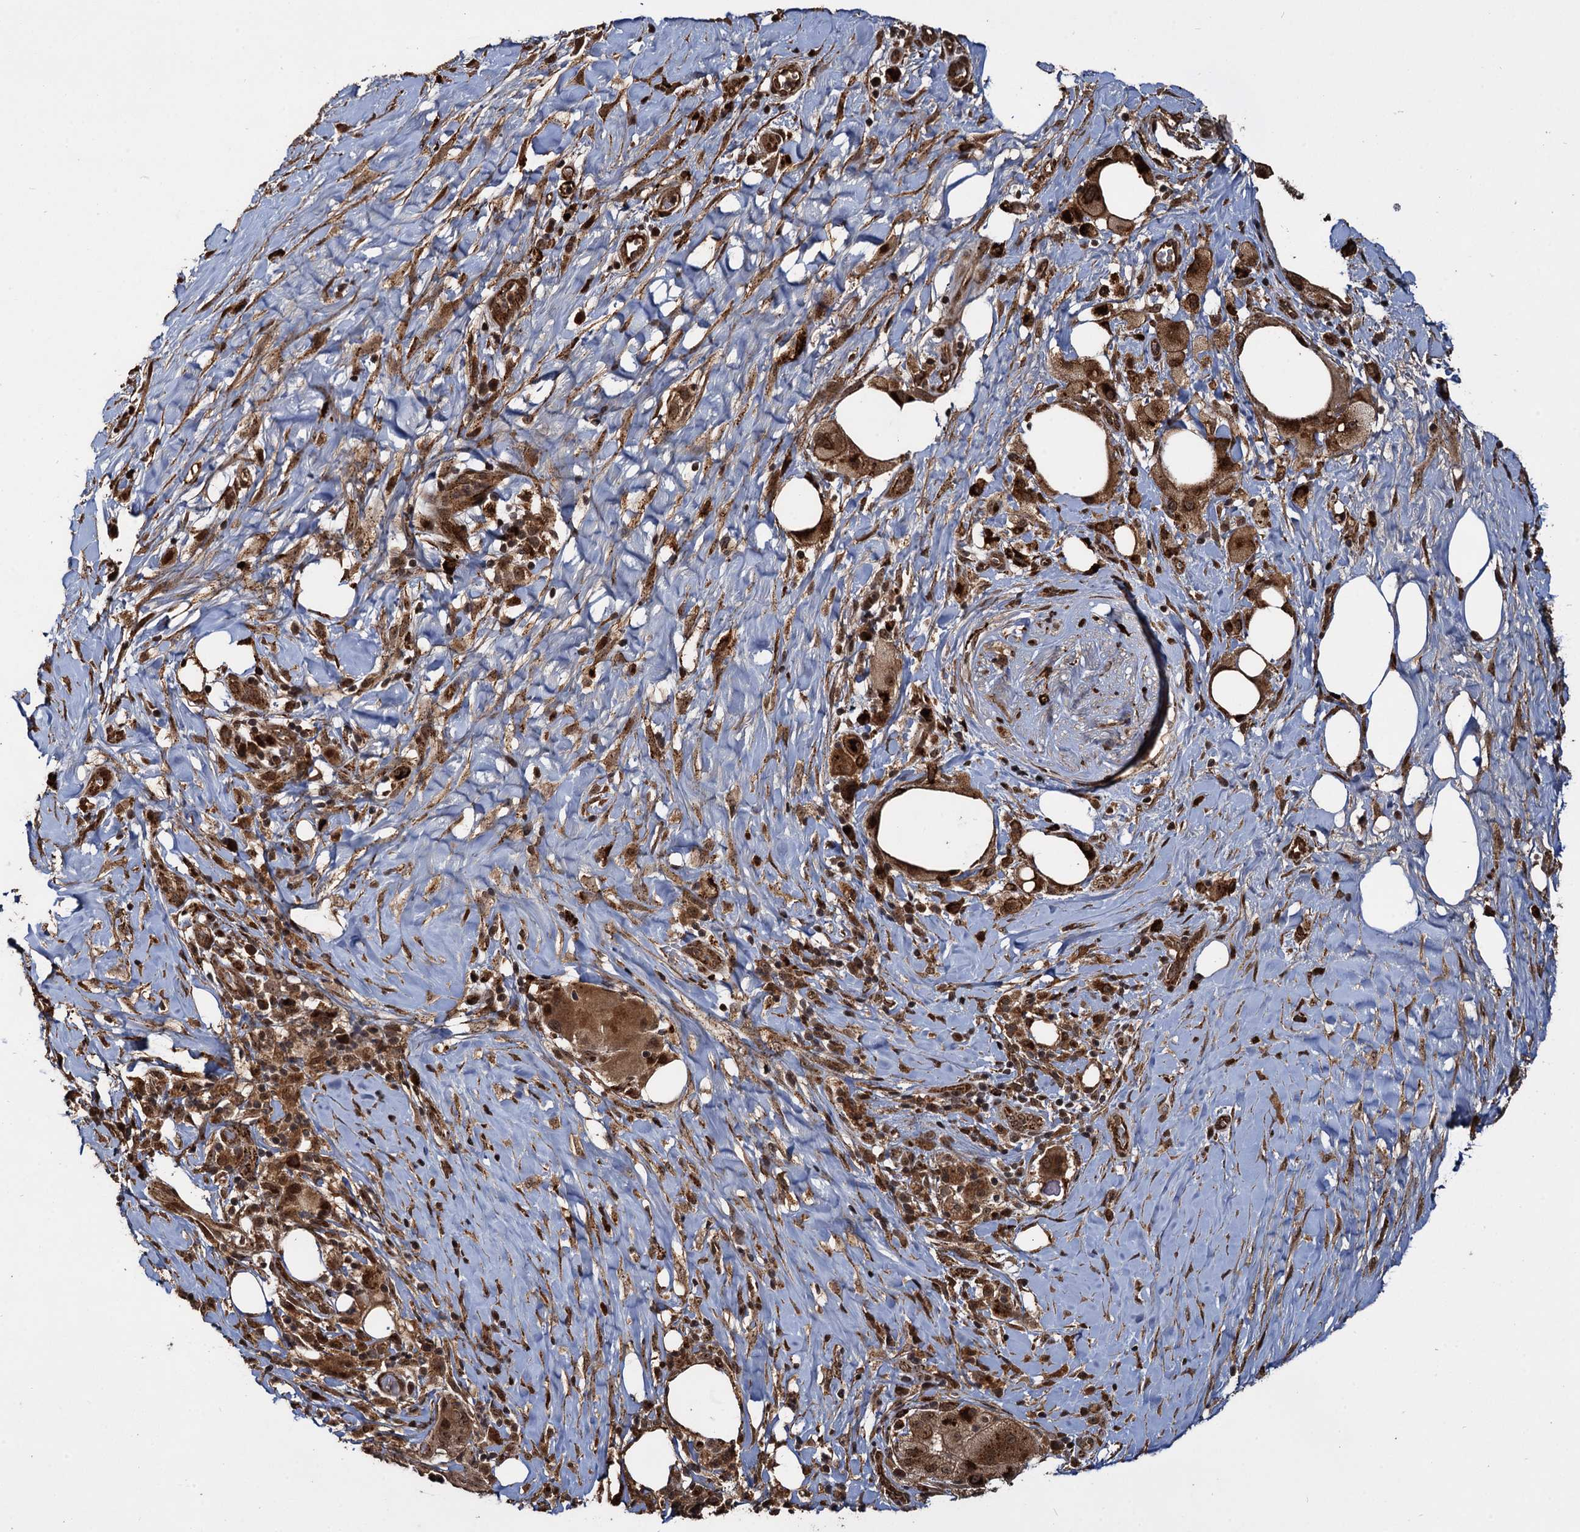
{"staining": {"intensity": "moderate", "quantity": ">75%", "location": "cytoplasmic/membranous,nuclear"}, "tissue": "pancreatic cancer", "cell_type": "Tumor cells", "image_type": "cancer", "snomed": [{"axis": "morphology", "description": "Adenocarcinoma, NOS"}, {"axis": "topography", "description": "Pancreas"}], "caption": "Human pancreatic adenocarcinoma stained with a brown dye demonstrates moderate cytoplasmic/membranous and nuclear positive positivity in approximately >75% of tumor cells.", "gene": "CEP192", "patient": {"sex": "male", "age": 58}}